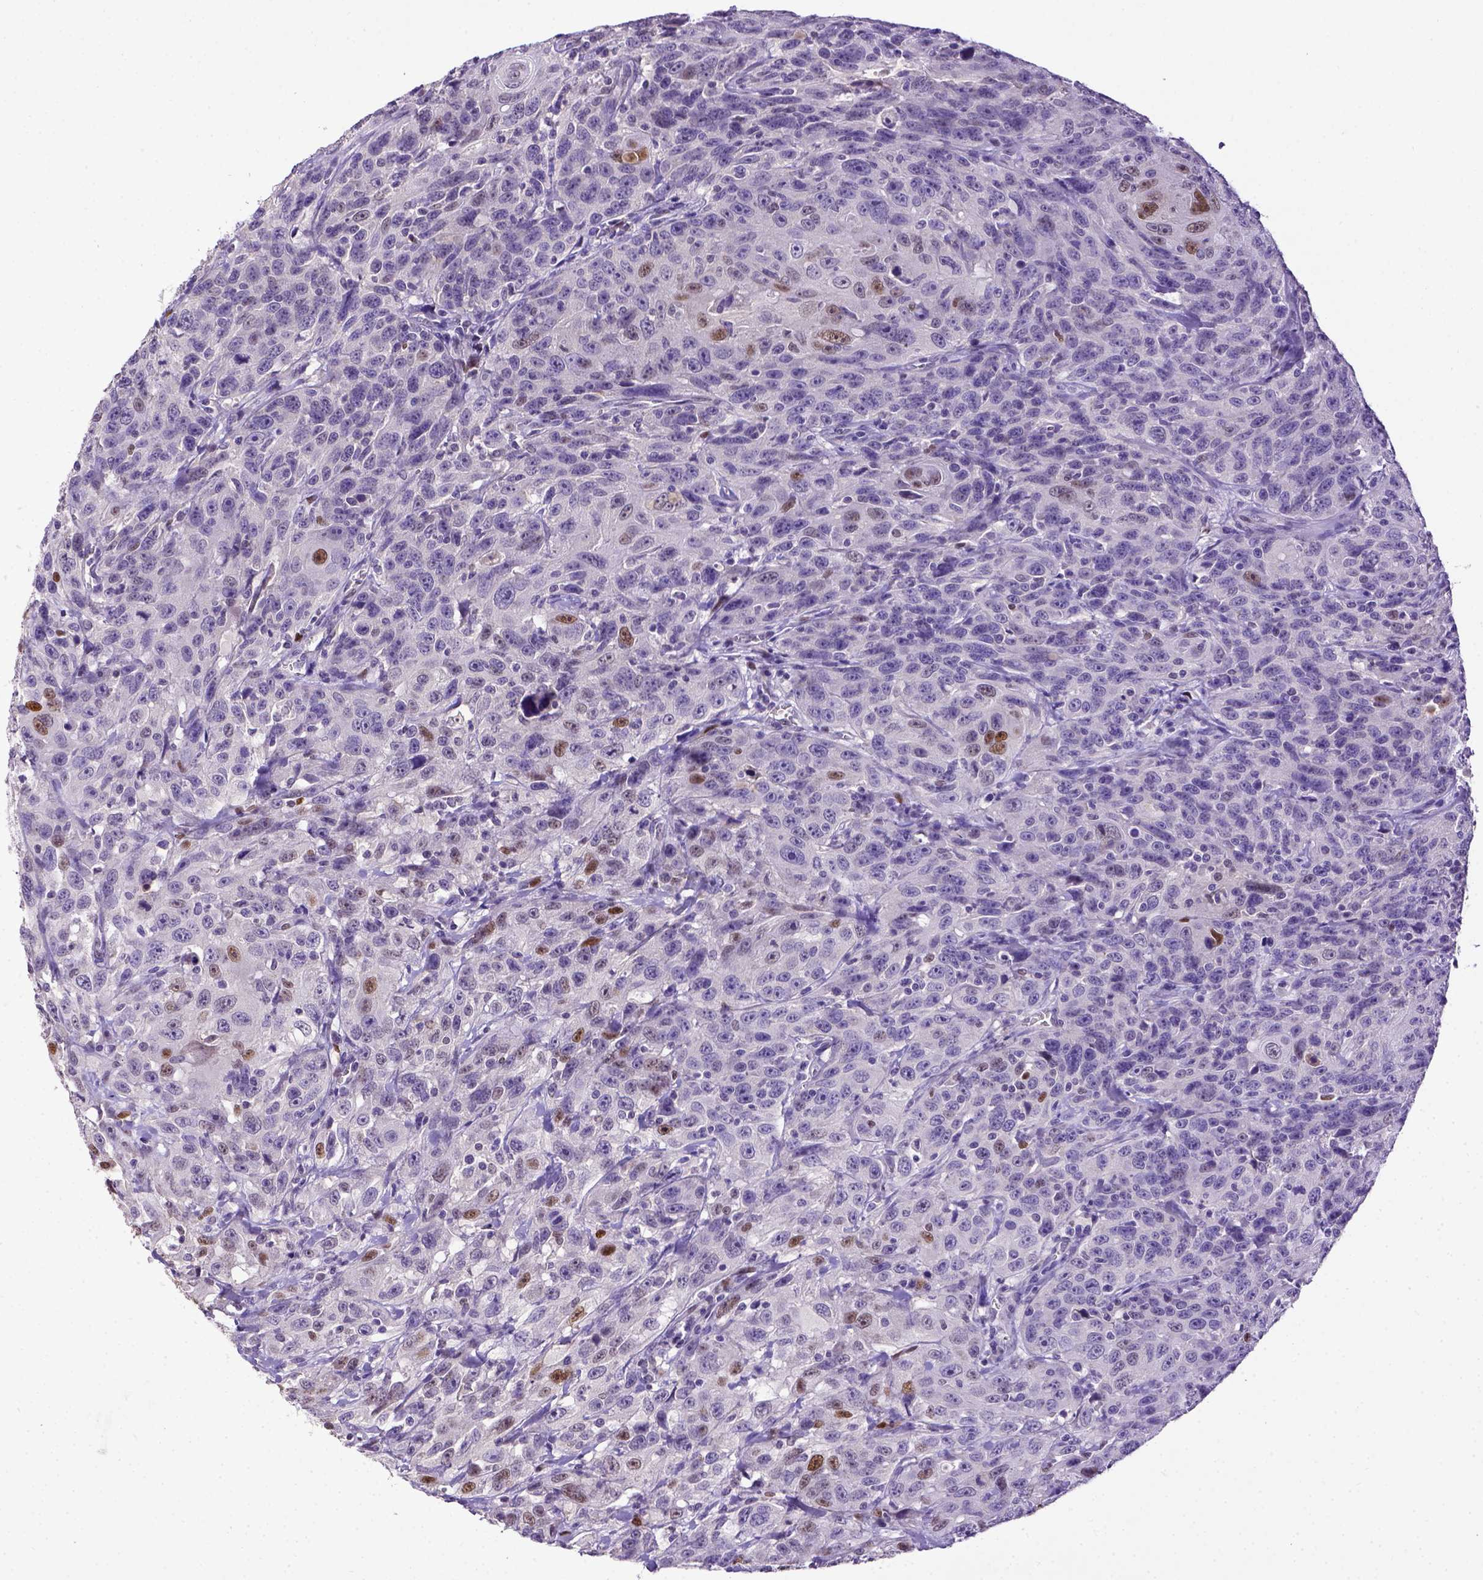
{"staining": {"intensity": "moderate", "quantity": "<25%", "location": "nuclear"}, "tissue": "urothelial cancer", "cell_type": "Tumor cells", "image_type": "cancer", "snomed": [{"axis": "morphology", "description": "Urothelial carcinoma, NOS"}, {"axis": "morphology", "description": "Urothelial carcinoma, High grade"}, {"axis": "topography", "description": "Urinary bladder"}], "caption": "IHC of urothelial cancer reveals low levels of moderate nuclear staining in approximately <25% of tumor cells.", "gene": "CDKN1A", "patient": {"sex": "female", "age": 73}}